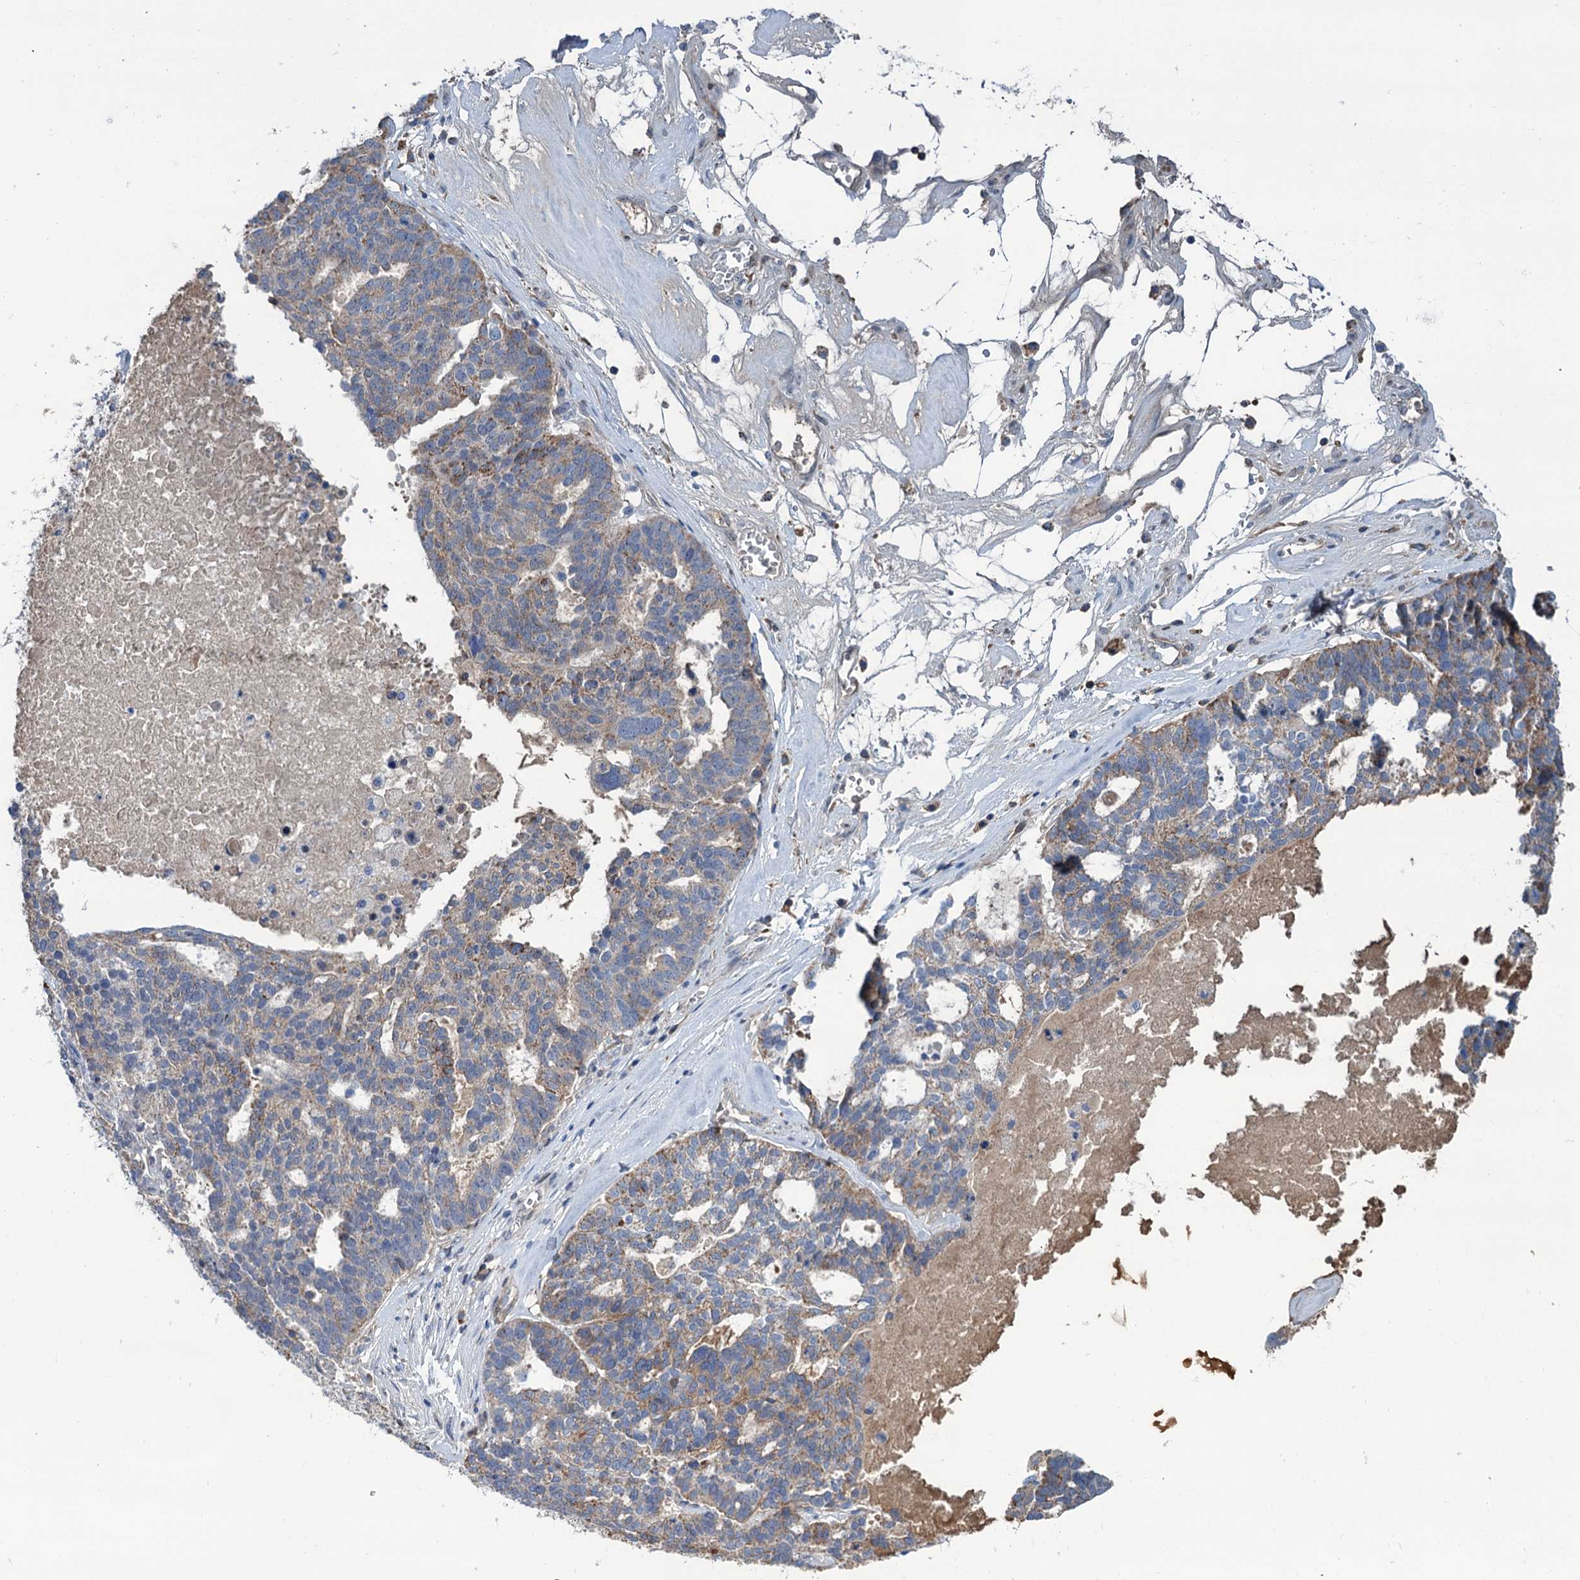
{"staining": {"intensity": "moderate", "quantity": "25%-75%", "location": "cytoplasmic/membranous"}, "tissue": "ovarian cancer", "cell_type": "Tumor cells", "image_type": "cancer", "snomed": [{"axis": "morphology", "description": "Cystadenocarcinoma, serous, NOS"}, {"axis": "topography", "description": "Ovary"}], "caption": "Approximately 25%-75% of tumor cells in human ovarian cancer demonstrate moderate cytoplasmic/membranous protein positivity as visualized by brown immunohistochemical staining.", "gene": "LPIN1", "patient": {"sex": "female", "age": 59}}